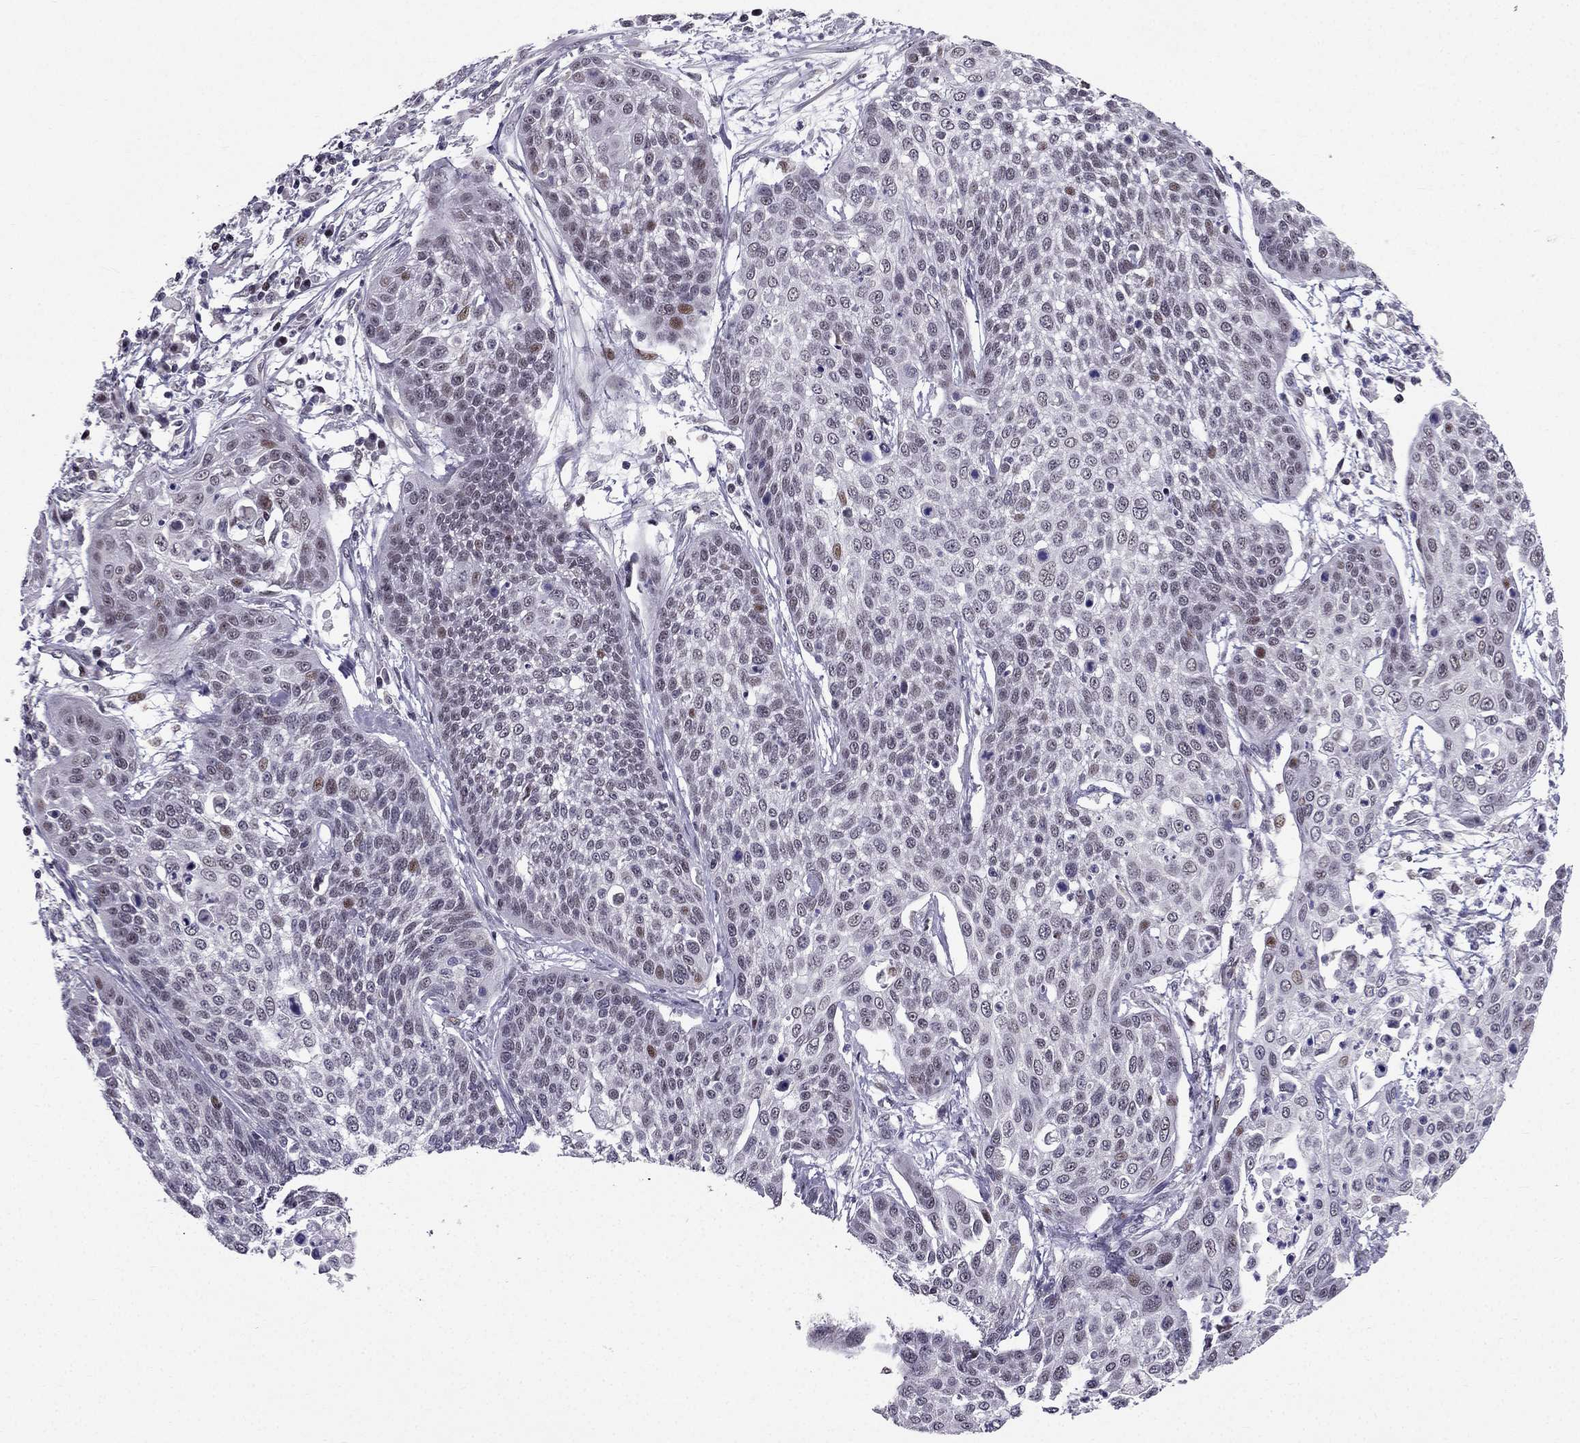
{"staining": {"intensity": "weak", "quantity": "<25%", "location": "nuclear"}, "tissue": "cervical cancer", "cell_type": "Tumor cells", "image_type": "cancer", "snomed": [{"axis": "morphology", "description": "Squamous cell carcinoma, NOS"}, {"axis": "topography", "description": "Cervix"}], "caption": "Image shows no significant protein staining in tumor cells of squamous cell carcinoma (cervical).", "gene": "RPRD2", "patient": {"sex": "female", "age": 34}}